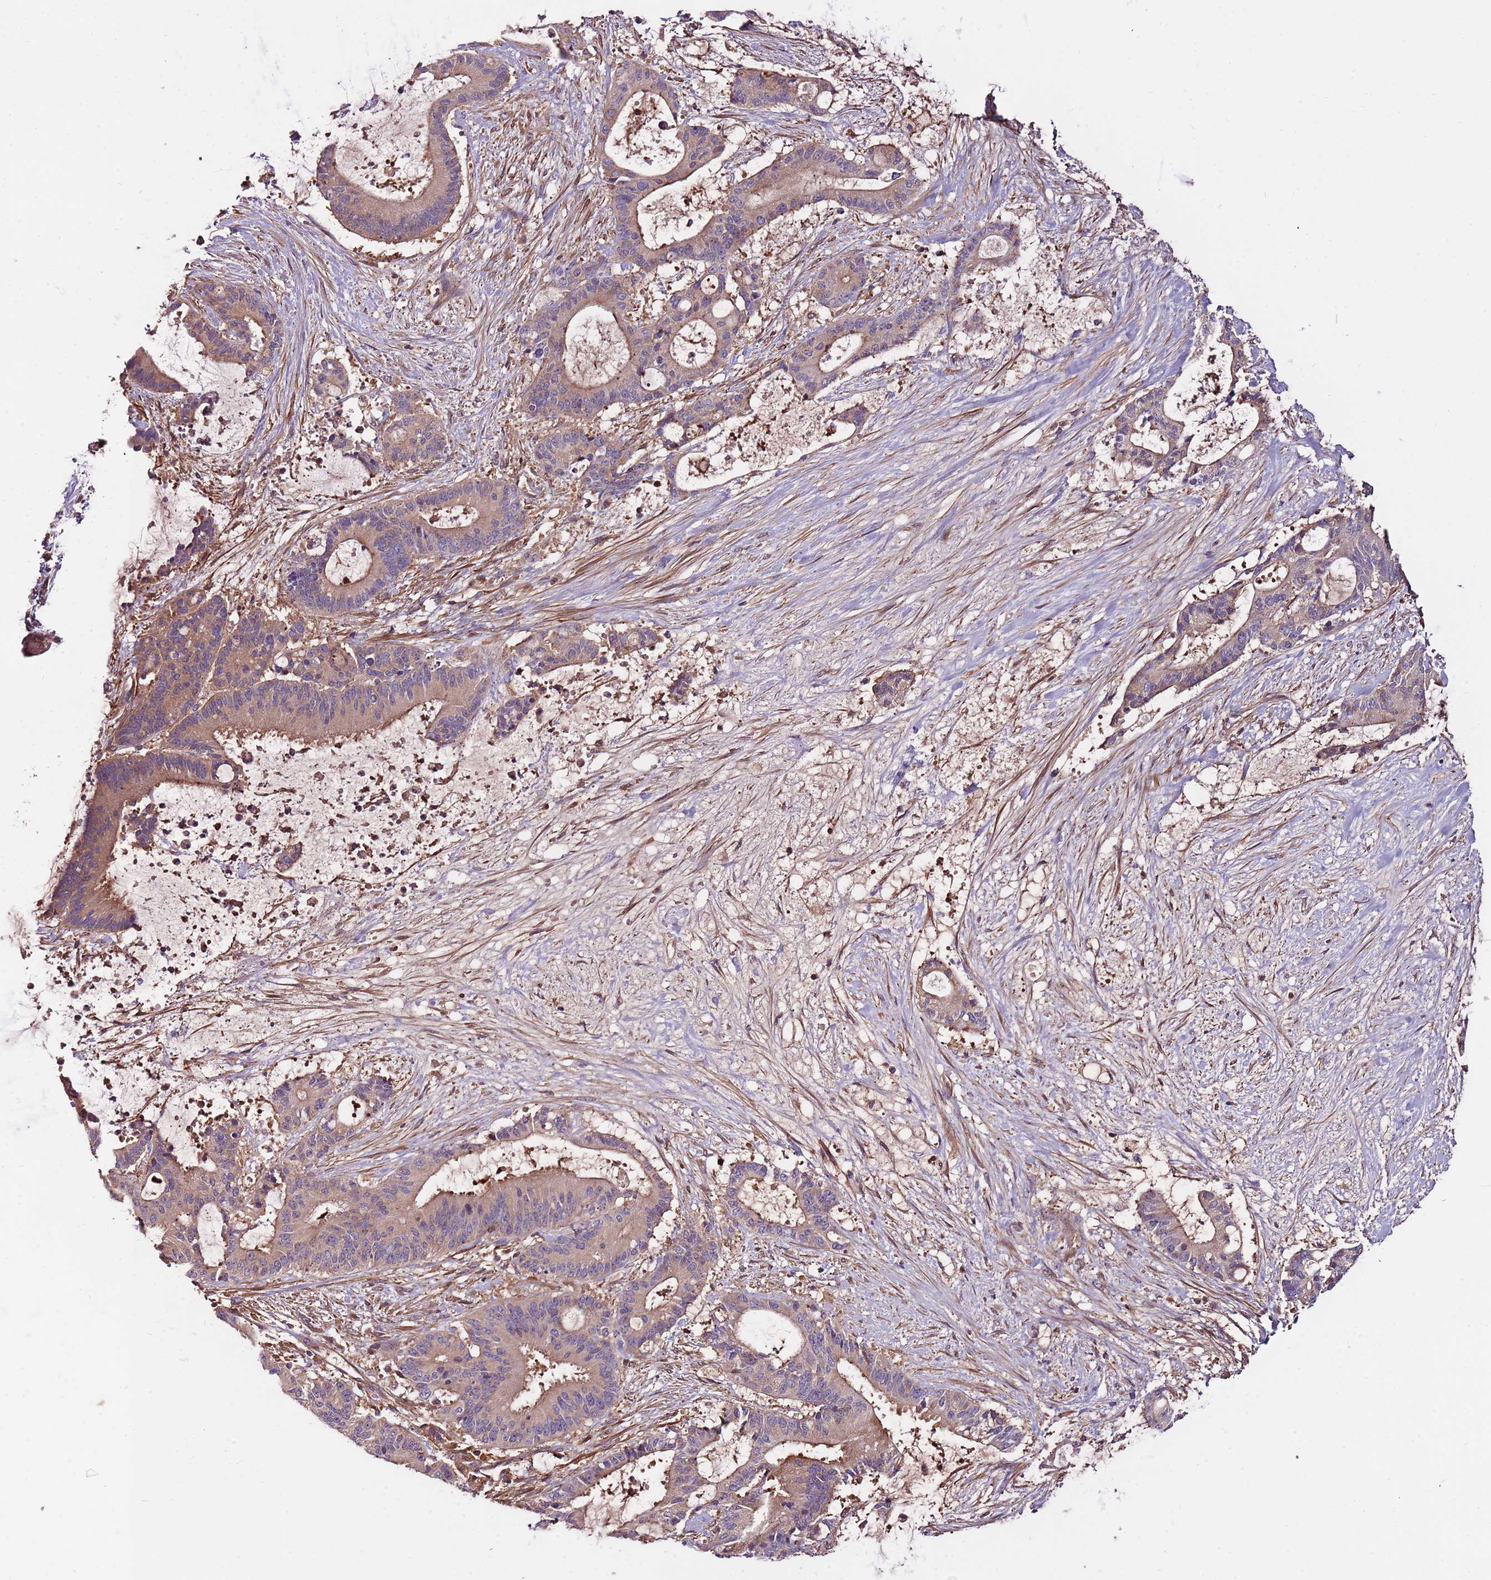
{"staining": {"intensity": "moderate", "quantity": "<25%", "location": "cytoplasmic/membranous"}, "tissue": "liver cancer", "cell_type": "Tumor cells", "image_type": "cancer", "snomed": [{"axis": "morphology", "description": "Normal tissue, NOS"}, {"axis": "morphology", "description": "Cholangiocarcinoma"}, {"axis": "topography", "description": "Liver"}, {"axis": "topography", "description": "Peripheral nerve tissue"}], "caption": "Immunohistochemistry of cholangiocarcinoma (liver) displays low levels of moderate cytoplasmic/membranous expression in approximately <25% of tumor cells.", "gene": "DENR", "patient": {"sex": "female", "age": 73}}